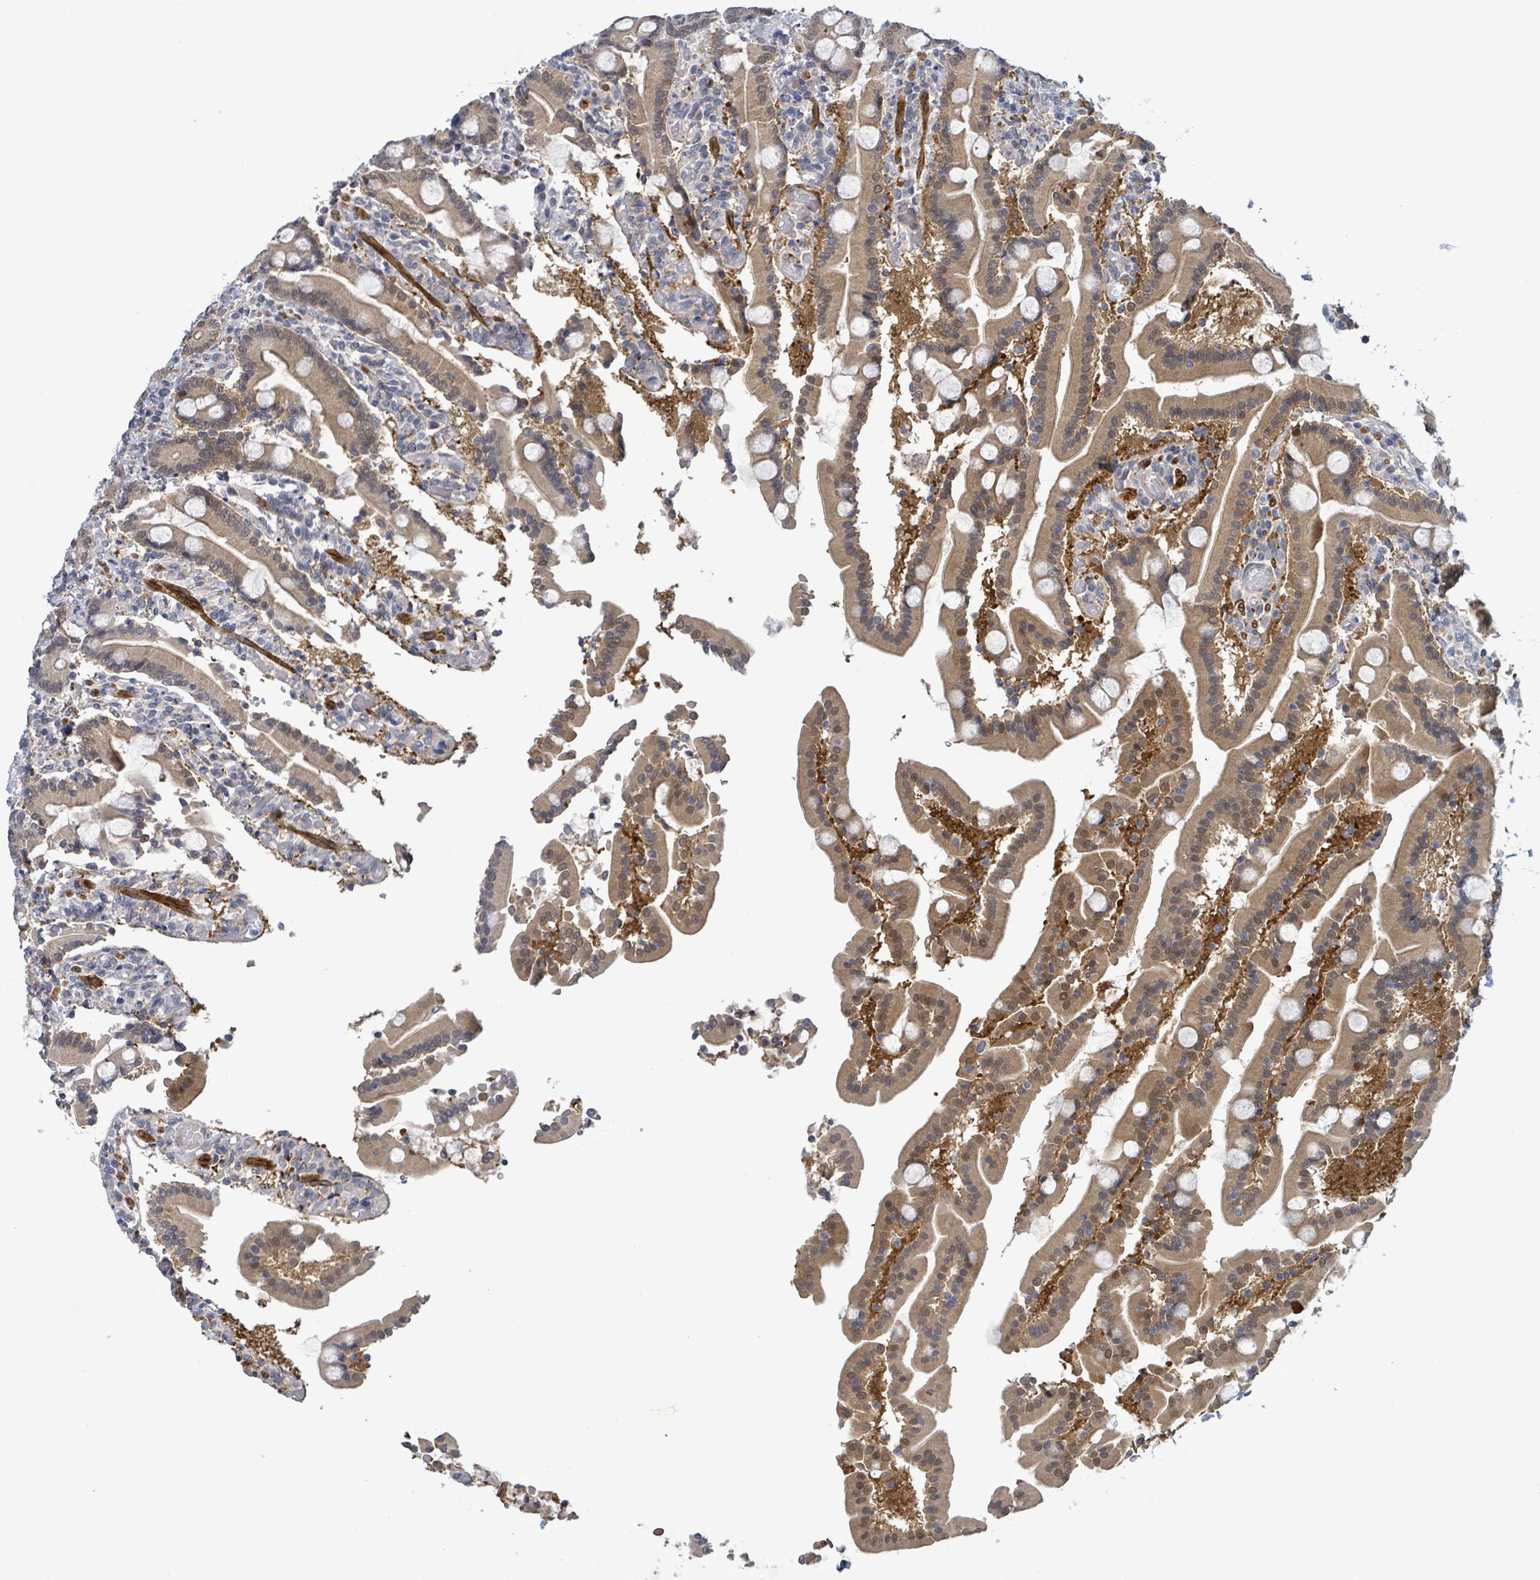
{"staining": {"intensity": "weak", "quantity": "25%-75%", "location": "cytoplasmic/membranous"}, "tissue": "duodenum", "cell_type": "Glandular cells", "image_type": "normal", "snomed": [{"axis": "morphology", "description": "Normal tissue, NOS"}, {"axis": "topography", "description": "Duodenum"}], "caption": "Brown immunohistochemical staining in normal human duodenum displays weak cytoplasmic/membranous expression in about 25%-75% of glandular cells.", "gene": "AMMECR1", "patient": {"sex": "male", "age": 55}}